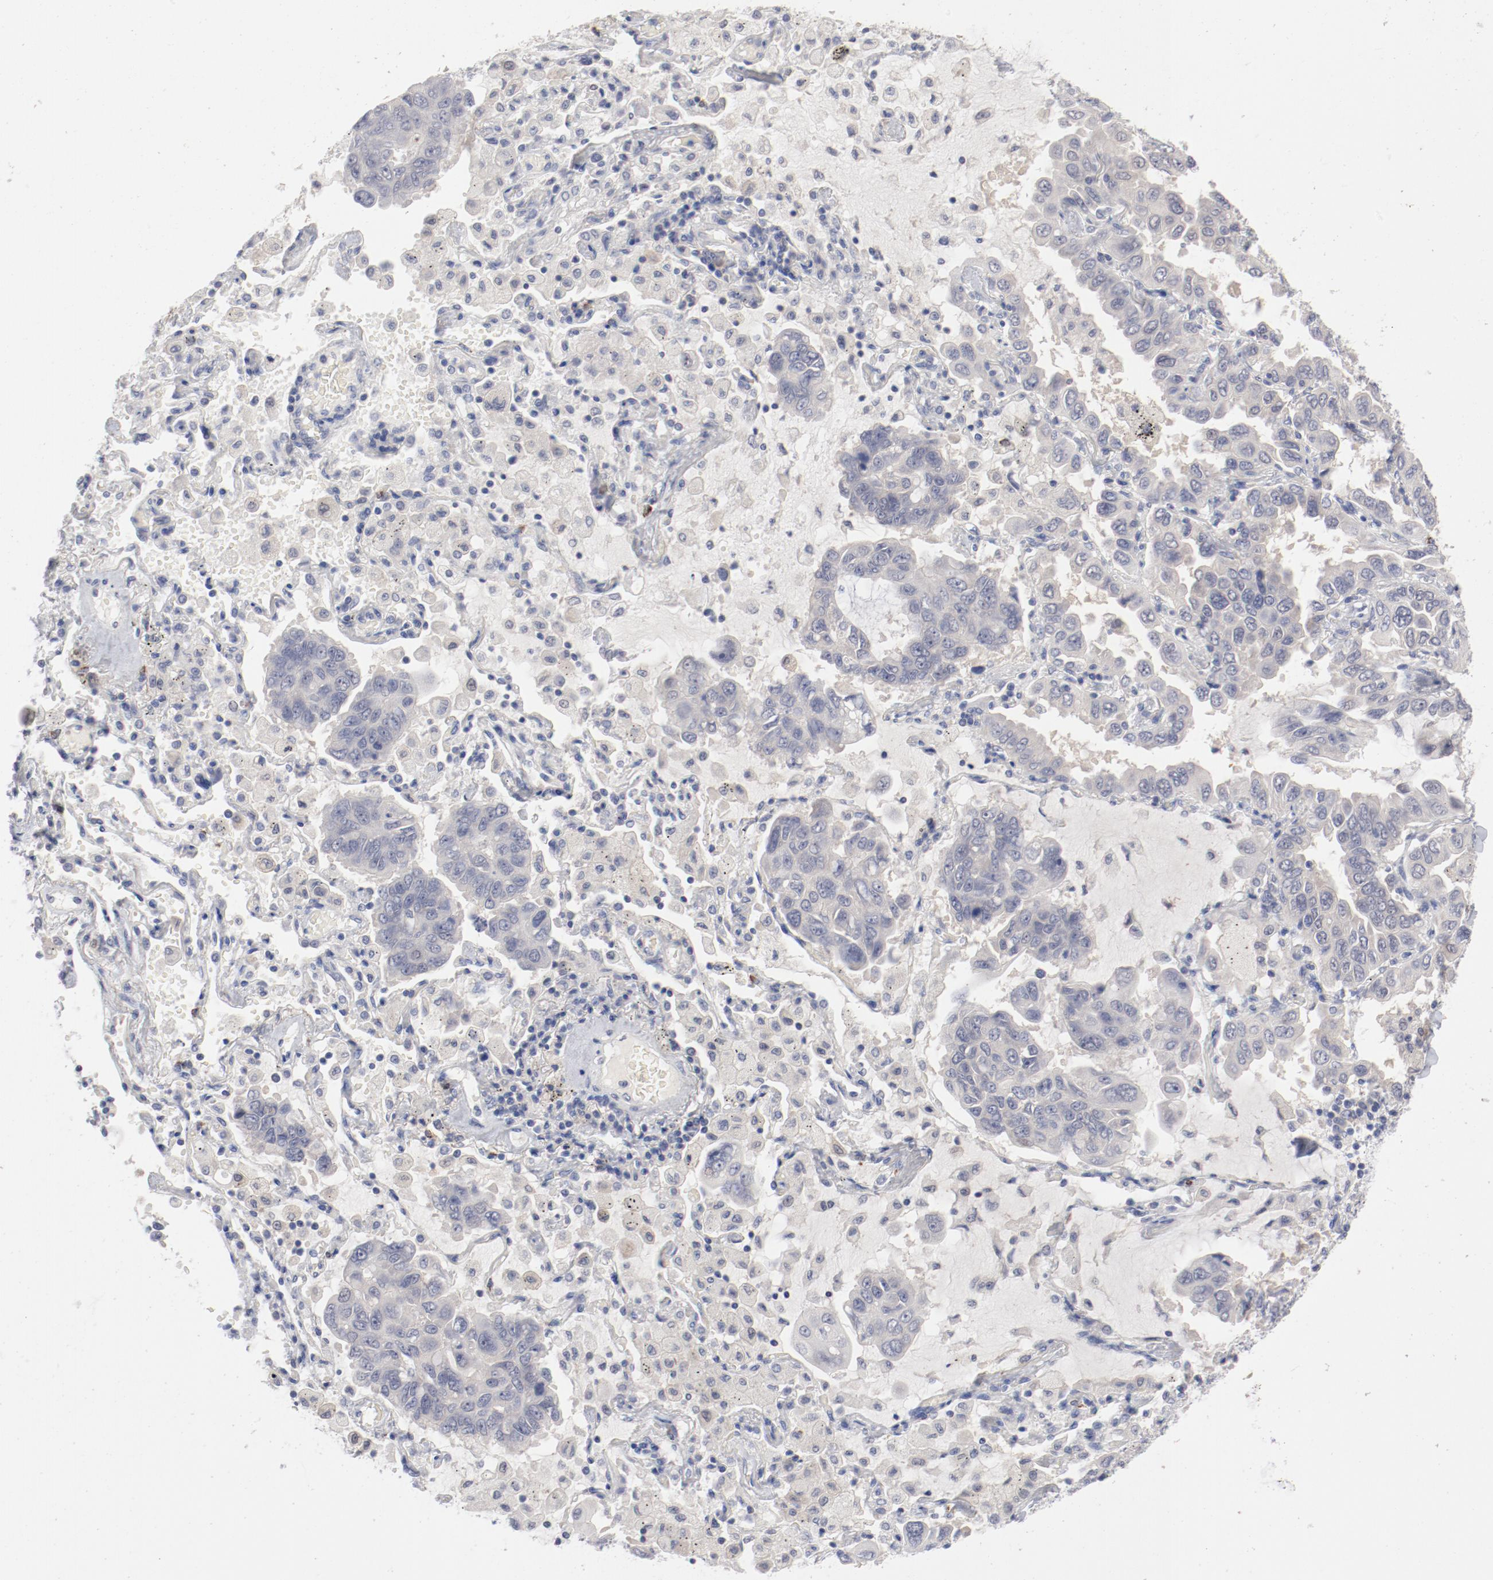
{"staining": {"intensity": "negative", "quantity": "none", "location": "none"}, "tissue": "lung cancer", "cell_type": "Tumor cells", "image_type": "cancer", "snomed": [{"axis": "morphology", "description": "Adenocarcinoma, NOS"}, {"axis": "topography", "description": "Lung"}], "caption": "Immunohistochemistry (IHC) of human lung cancer (adenocarcinoma) demonstrates no staining in tumor cells. (DAB (3,3'-diaminobenzidine) immunohistochemistry (IHC) visualized using brightfield microscopy, high magnification).", "gene": "SH3BGR", "patient": {"sex": "male", "age": 64}}